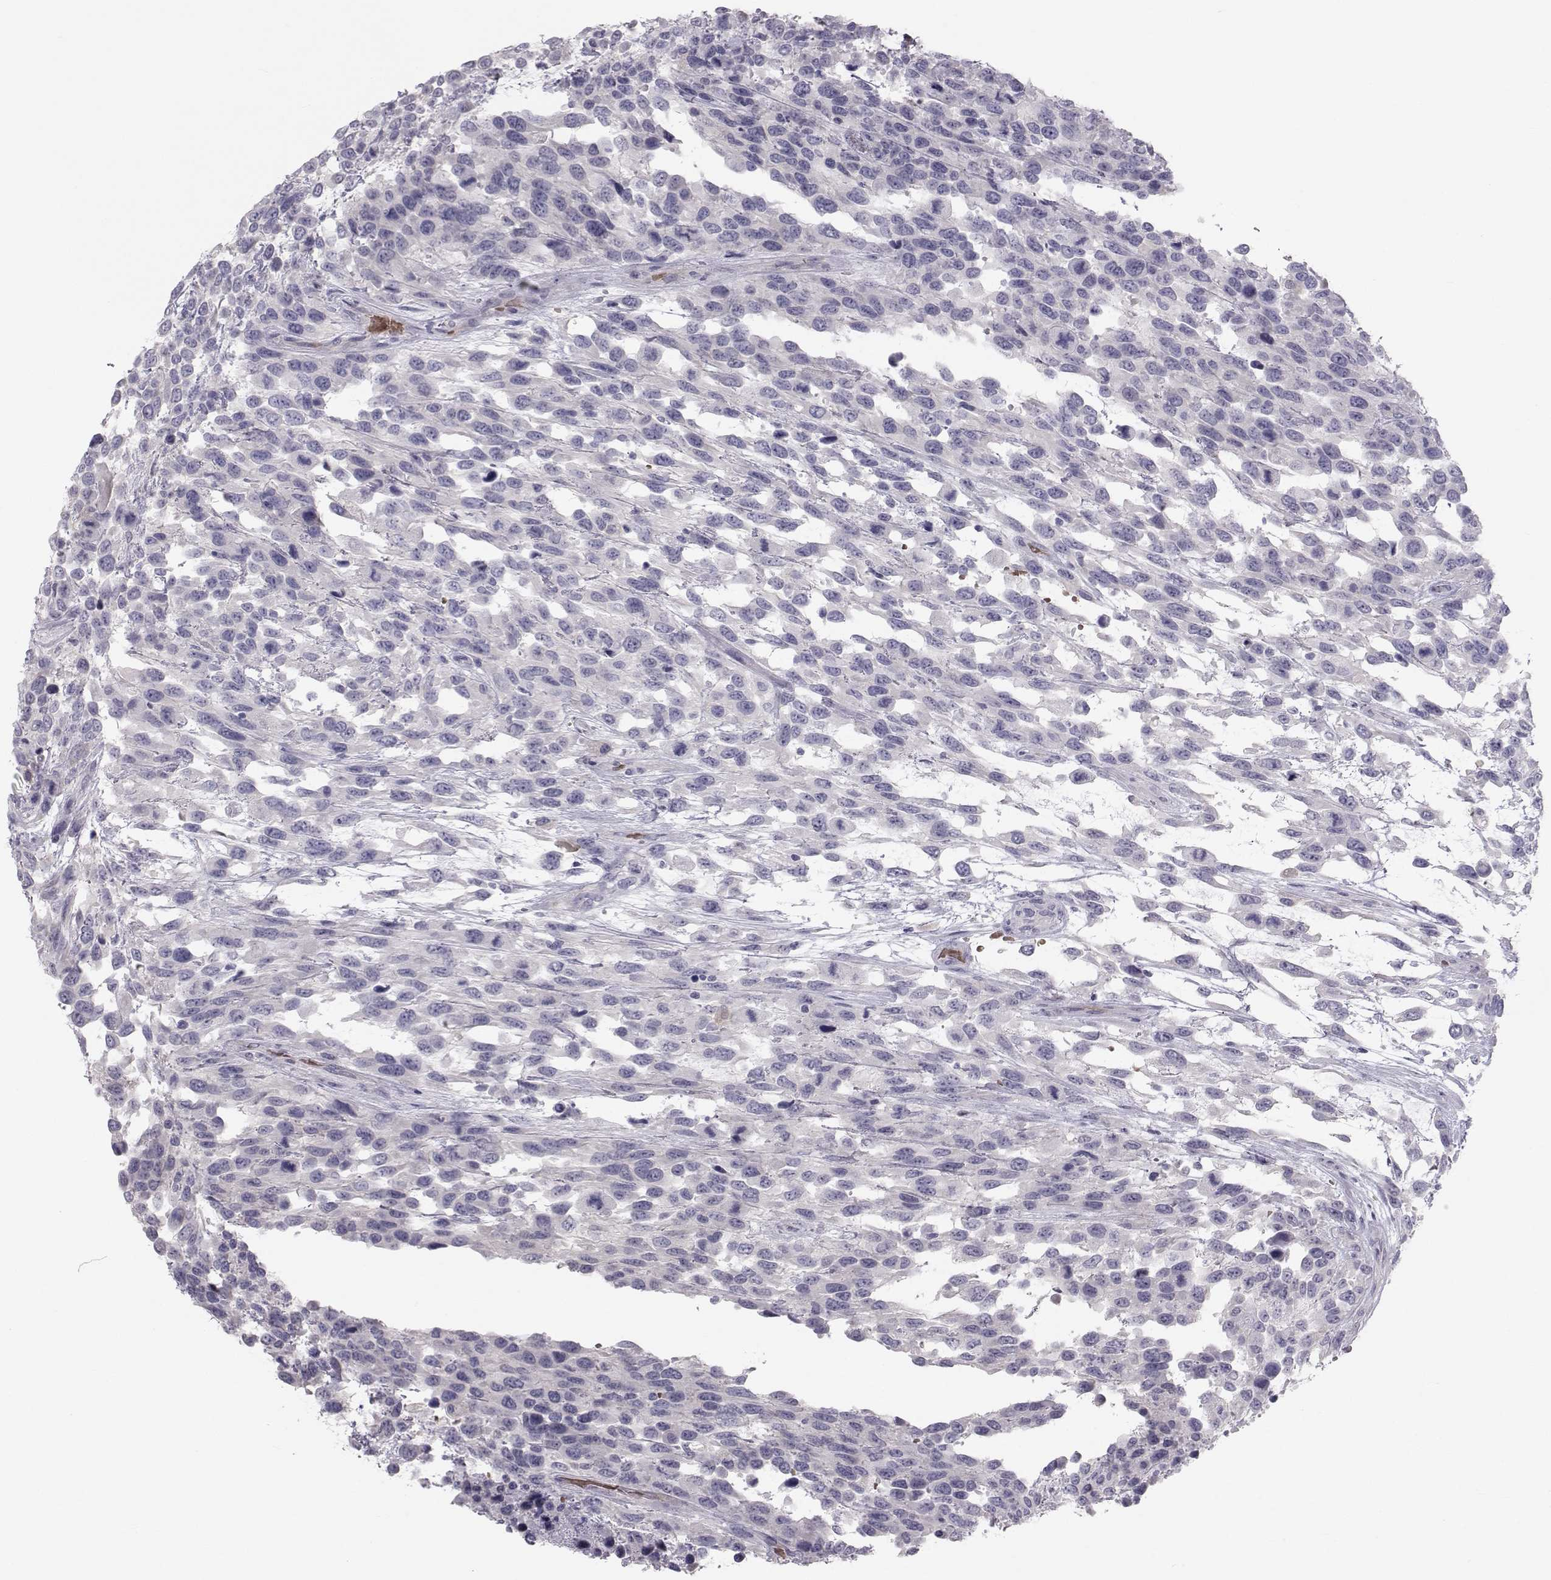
{"staining": {"intensity": "negative", "quantity": "none", "location": "none"}, "tissue": "urothelial cancer", "cell_type": "Tumor cells", "image_type": "cancer", "snomed": [{"axis": "morphology", "description": "Urothelial carcinoma, High grade"}, {"axis": "topography", "description": "Urinary bladder"}], "caption": "Tumor cells show no significant protein positivity in urothelial cancer.", "gene": "GARIN3", "patient": {"sex": "female", "age": 70}}